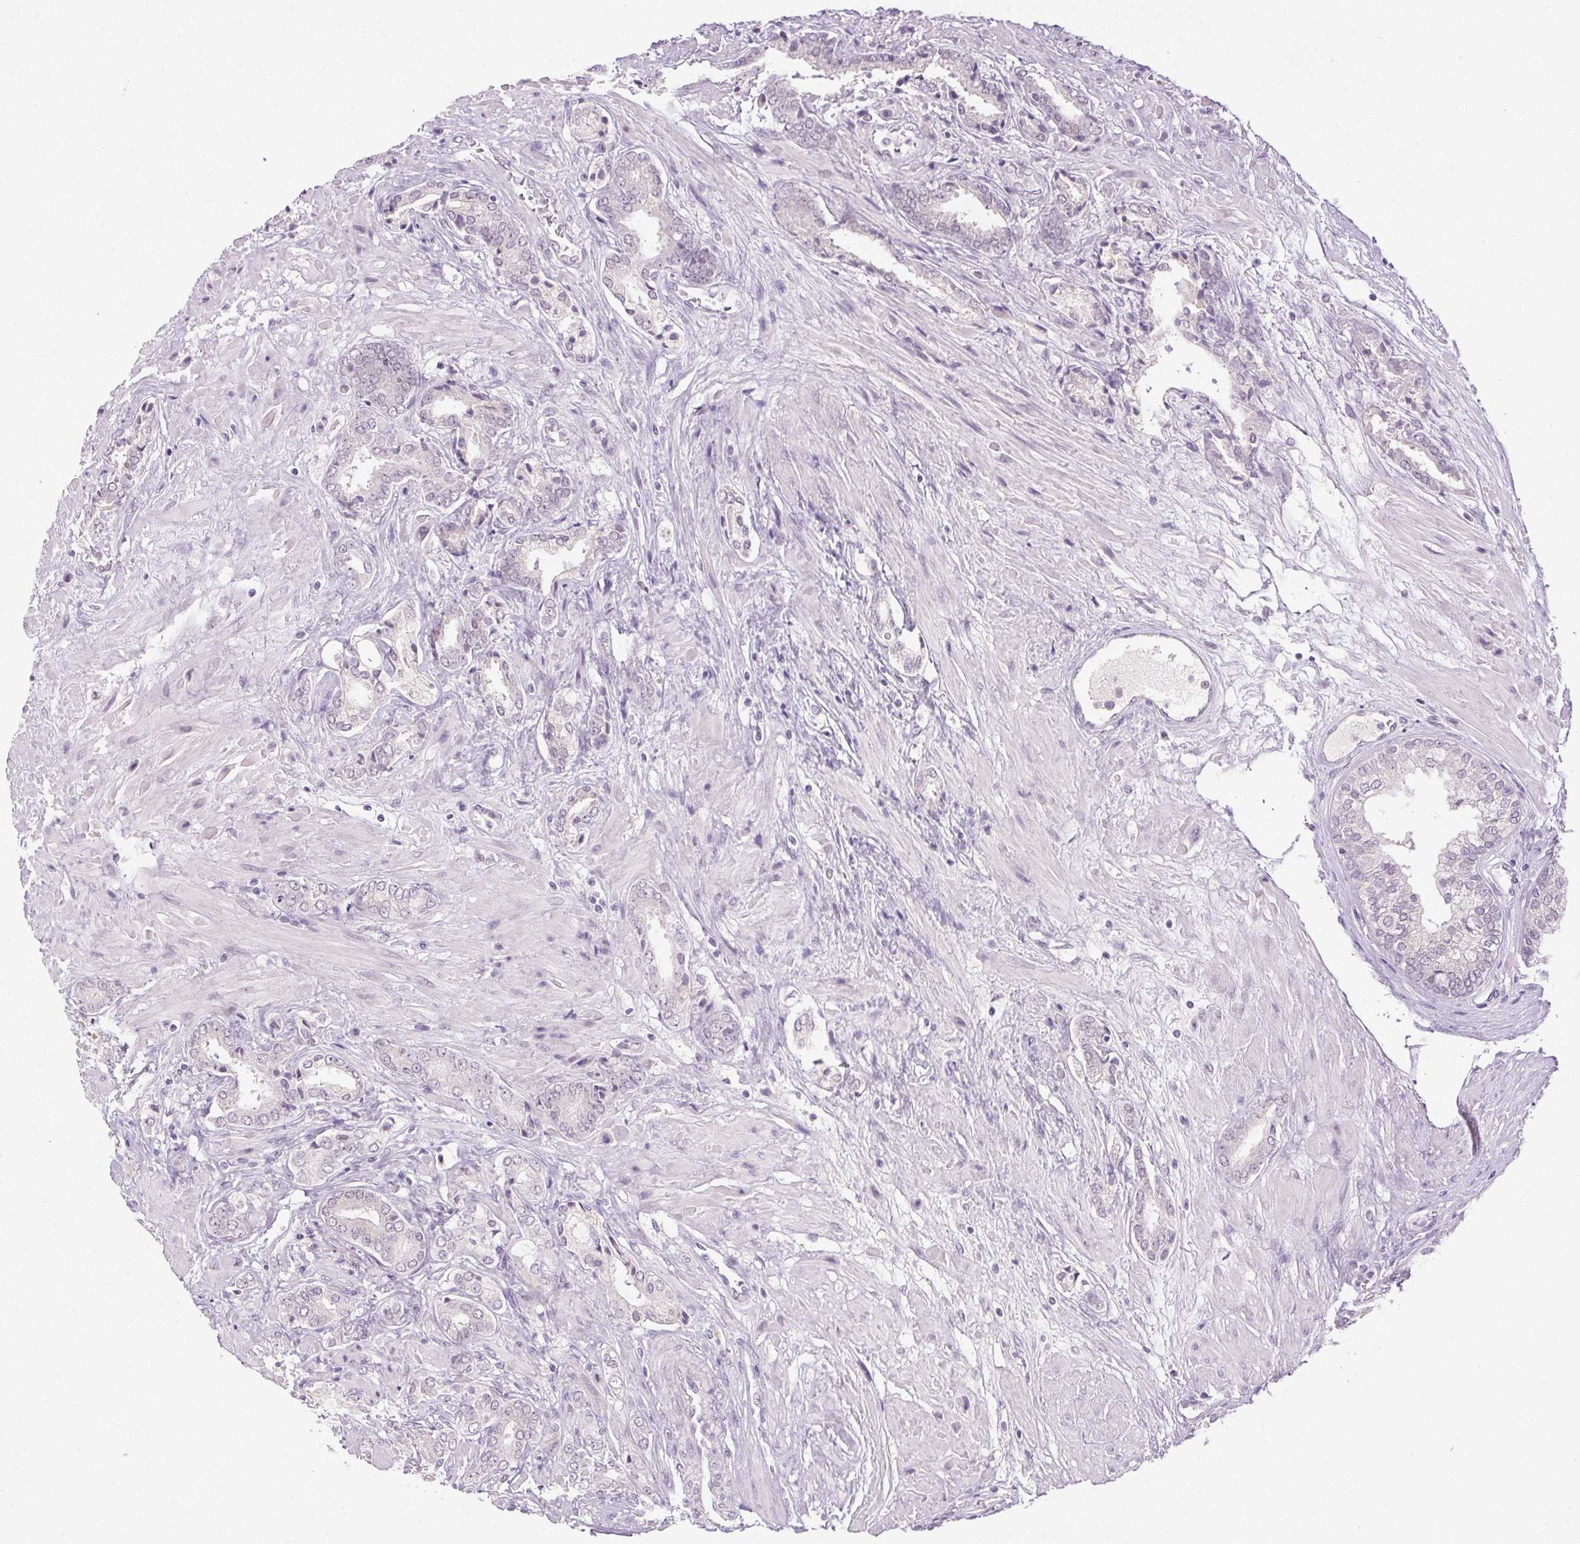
{"staining": {"intensity": "negative", "quantity": "none", "location": "none"}, "tissue": "prostate cancer", "cell_type": "Tumor cells", "image_type": "cancer", "snomed": [{"axis": "morphology", "description": "Adenocarcinoma, High grade"}, {"axis": "topography", "description": "Prostate"}], "caption": "This is a photomicrograph of immunohistochemistry (IHC) staining of high-grade adenocarcinoma (prostate), which shows no positivity in tumor cells. (DAB IHC with hematoxylin counter stain).", "gene": "FAM168A", "patient": {"sex": "male", "age": 56}}